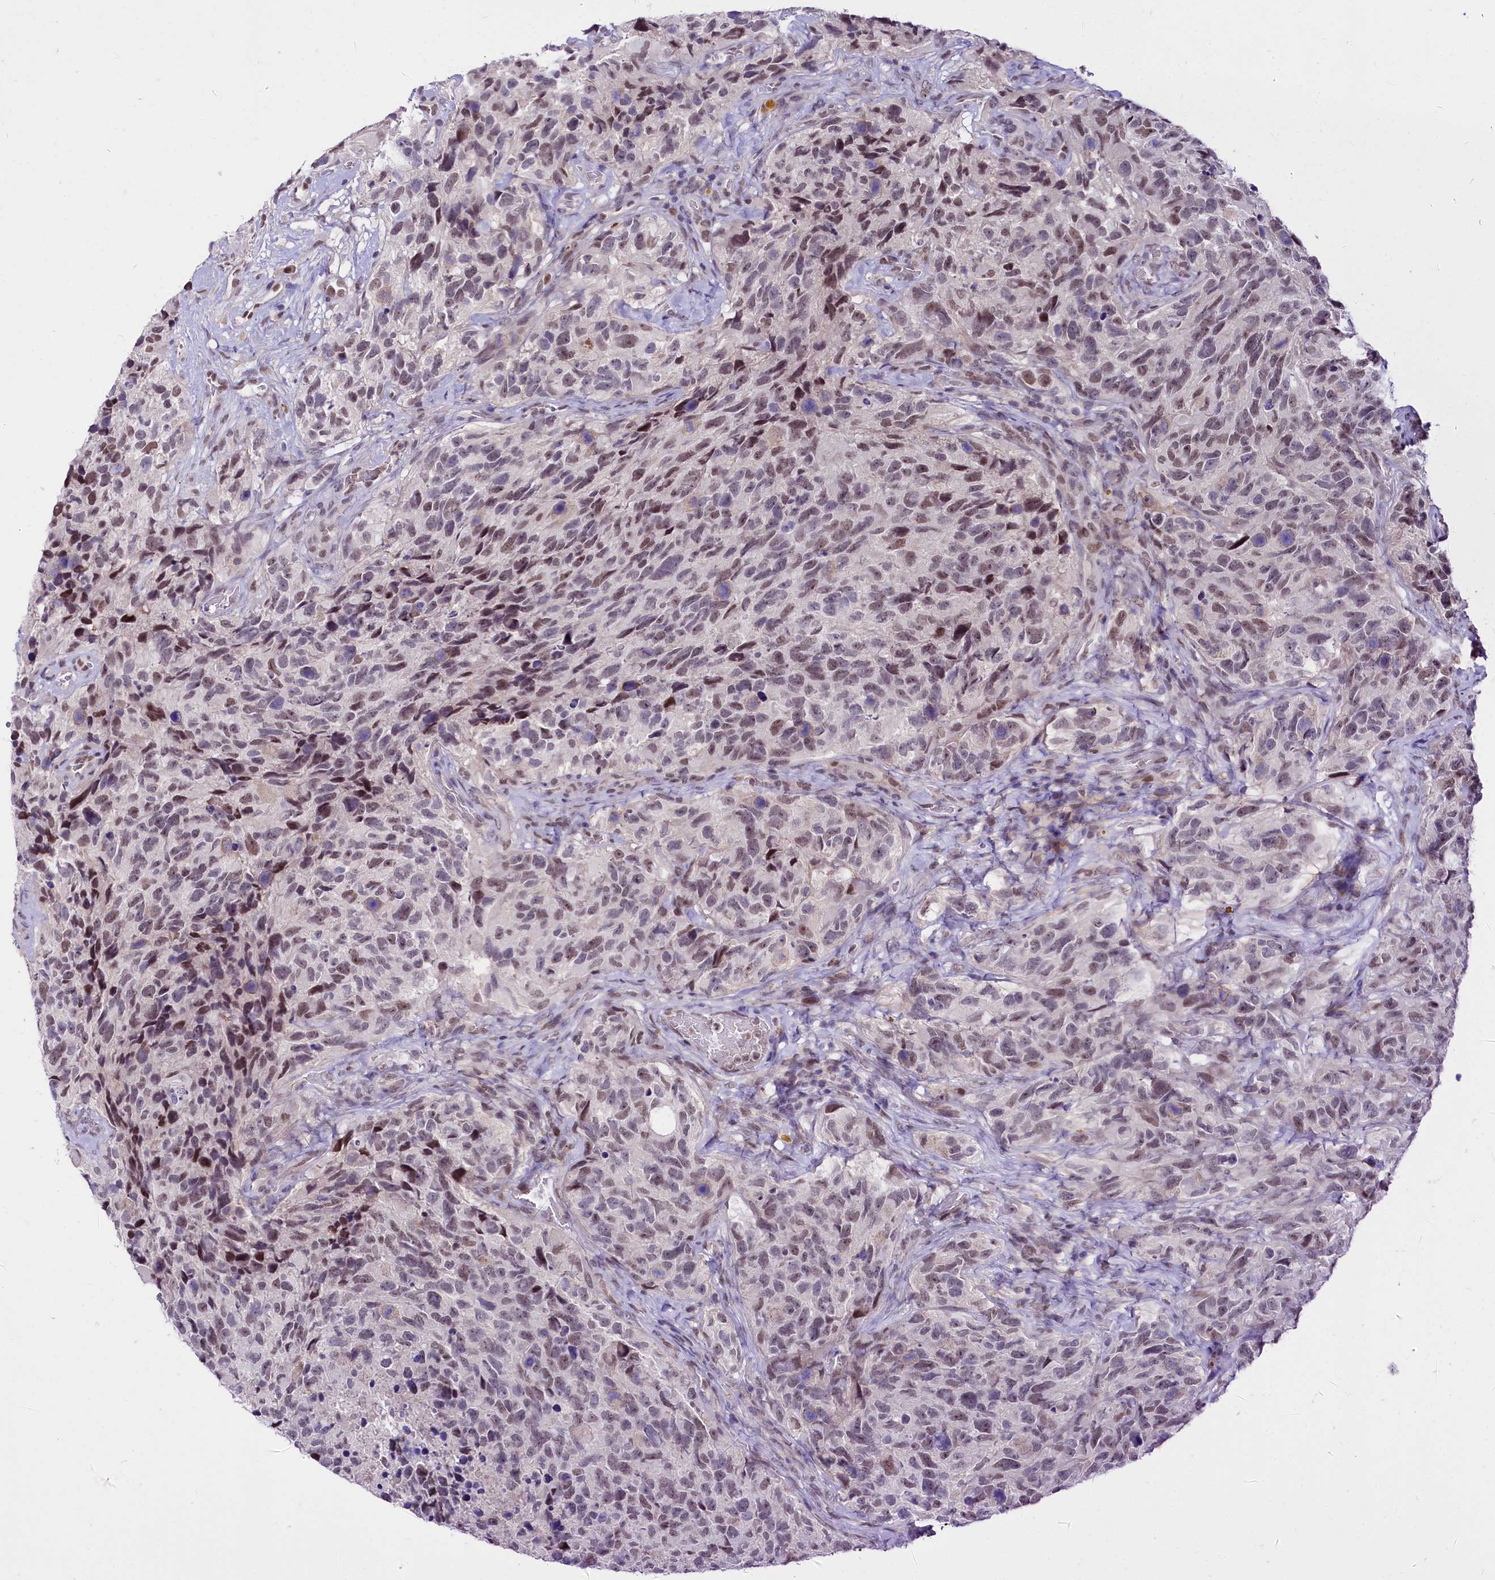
{"staining": {"intensity": "moderate", "quantity": "<25%", "location": "nuclear"}, "tissue": "glioma", "cell_type": "Tumor cells", "image_type": "cancer", "snomed": [{"axis": "morphology", "description": "Glioma, malignant, High grade"}, {"axis": "topography", "description": "Brain"}], "caption": "A histopathology image of human glioma stained for a protein exhibits moderate nuclear brown staining in tumor cells.", "gene": "SCAF11", "patient": {"sex": "male", "age": 69}}